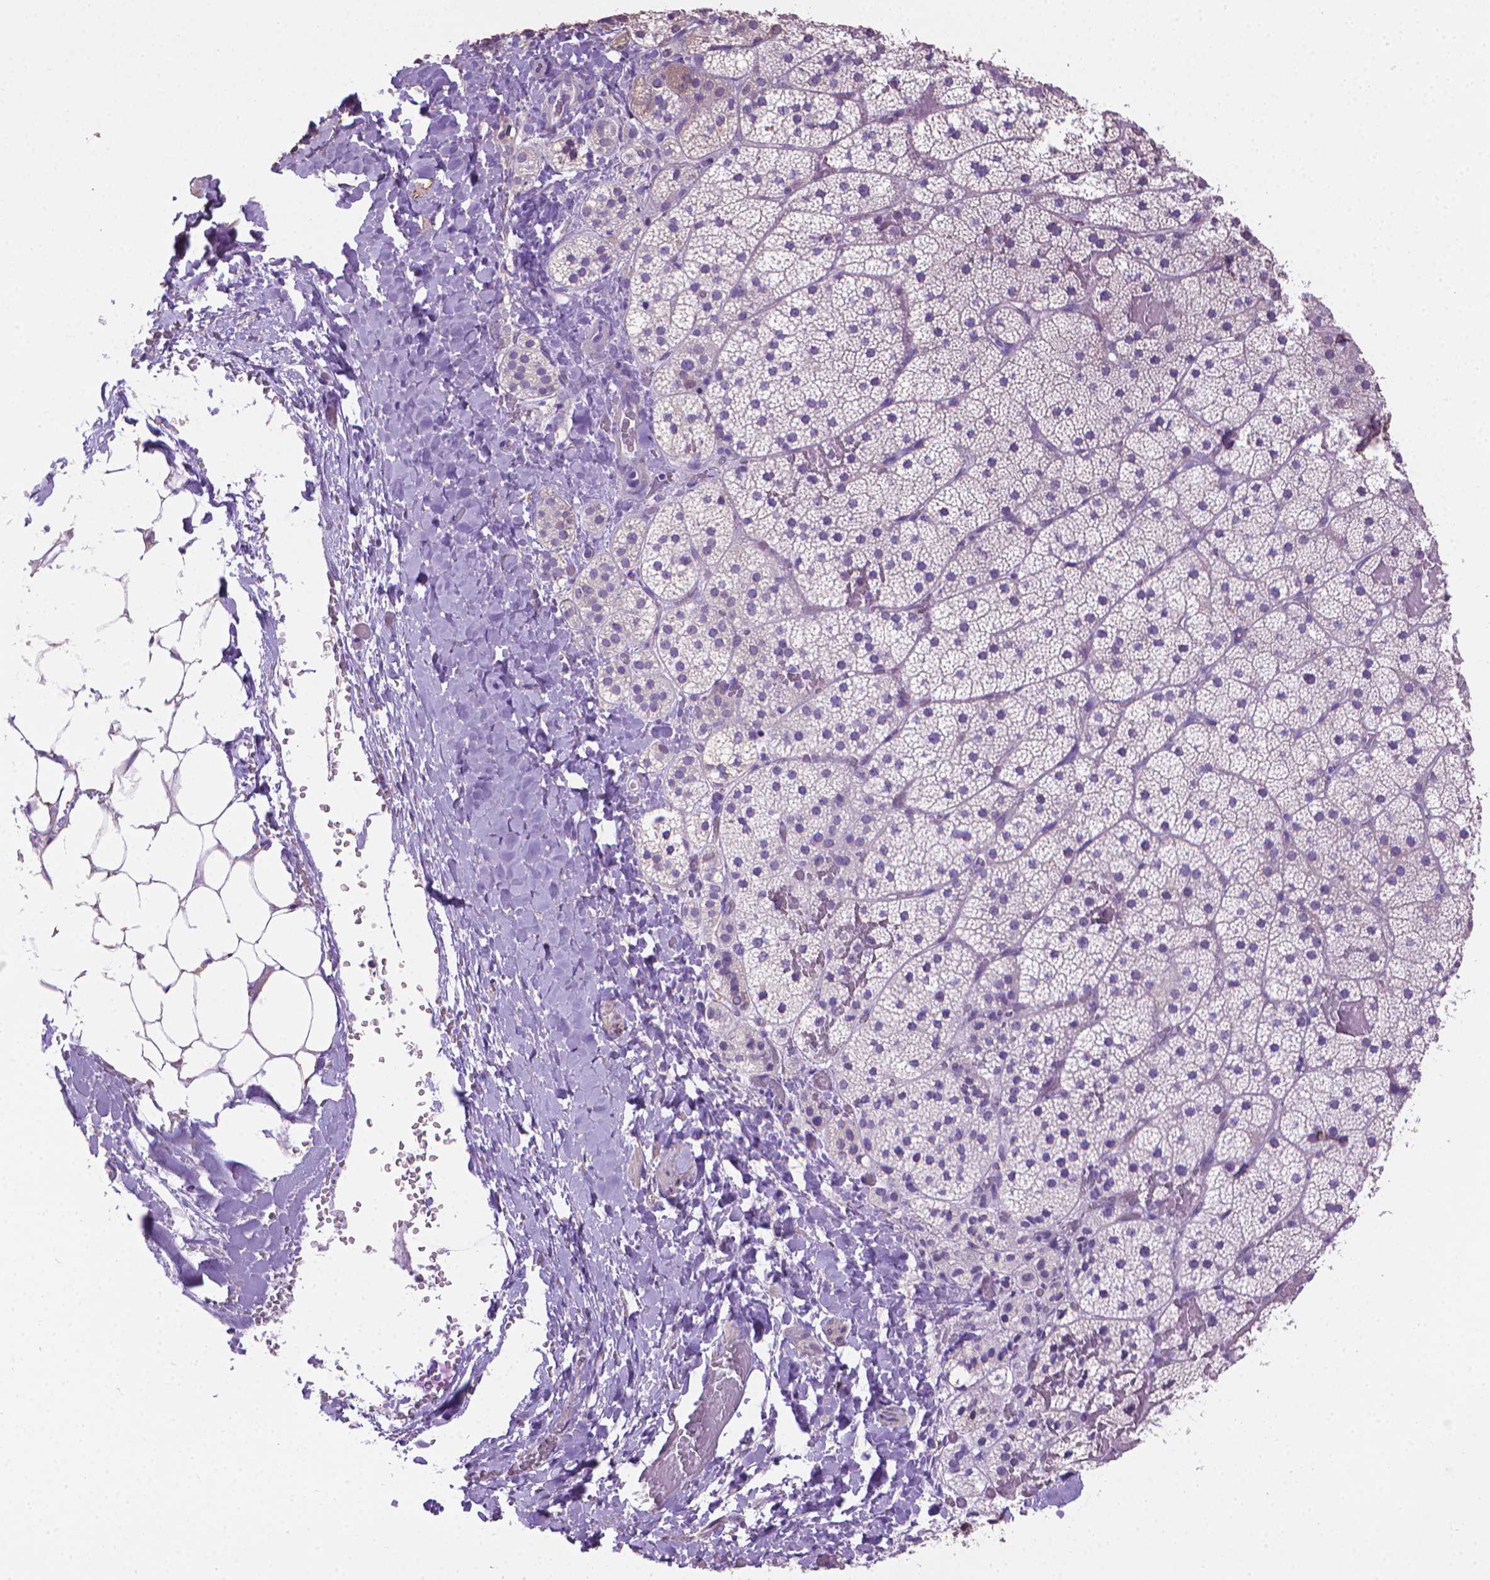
{"staining": {"intensity": "negative", "quantity": "none", "location": "none"}, "tissue": "adrenal gland", "cell_type": "Glandular cells", "image_type": "normal", "snomed": [{"axis": "morphology", "description": "Normal tissue, NOS"}, {"axis": "topography", "description": "Adrenal gland"}], "caption": "Glandular cells are negative for brown protein staining in benign adrenal gland. (DAB IHC, high magnification).", "gene": "PNMA2", "patient": {"sex": "male", "age": 53}}